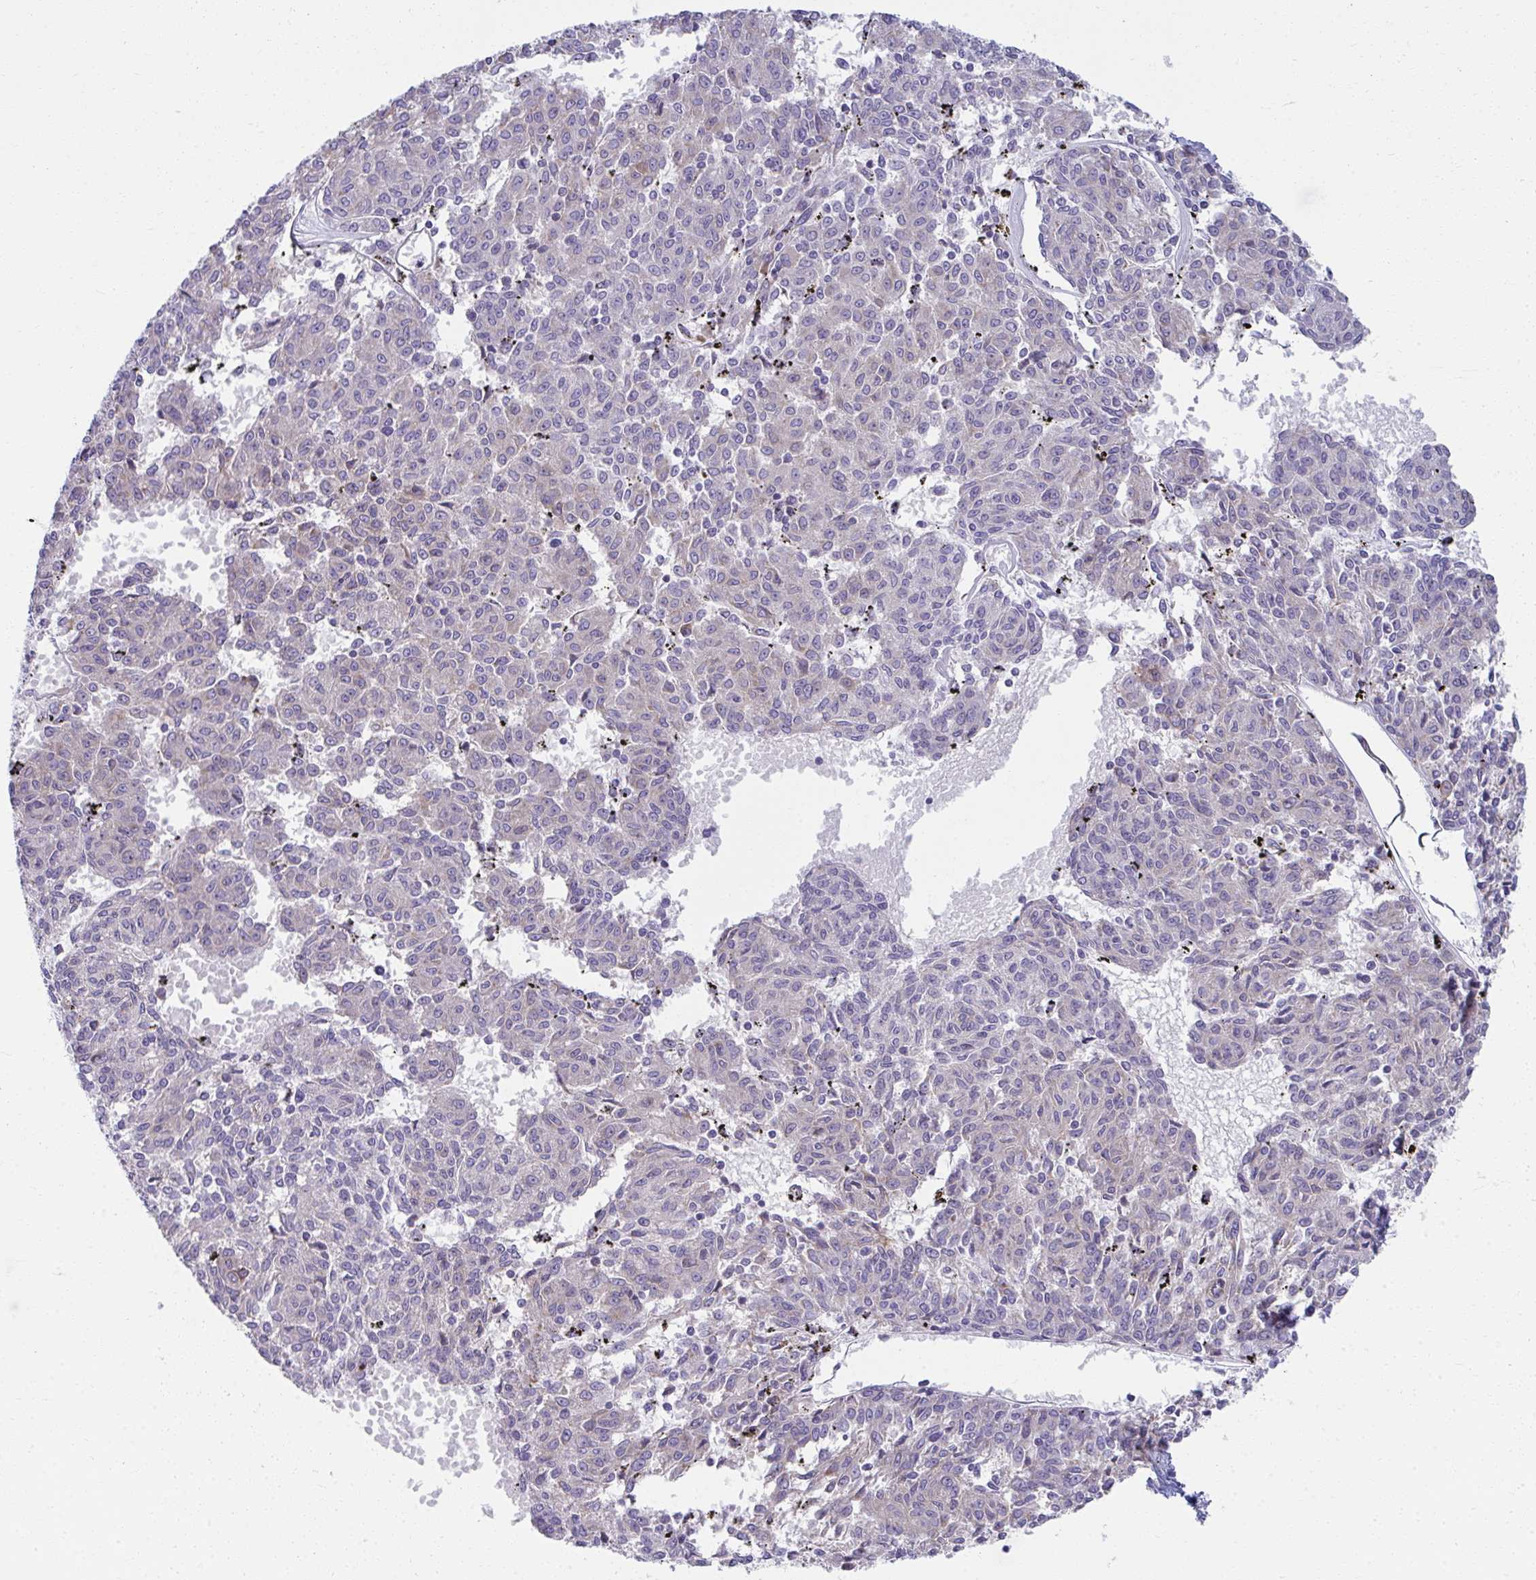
{"staining": {"intensity": "weak", "quantity": "<25%", "location": "cytoplasmic/membranous"}, "tissue": "melanoma", "cell_type": "Tumor cells", "image_type": "cancer", "snomed": [{"axis": "morphology", "description": "Malignant melanoma, NOS"}, {"axis": "topography", "description": "Skin"}], "caption": "A histopathology image of human malignant melanoma is negative for staining in tumor cells.", "gene": "FASLG", "patient": {"sex": "female", "age": 72}}